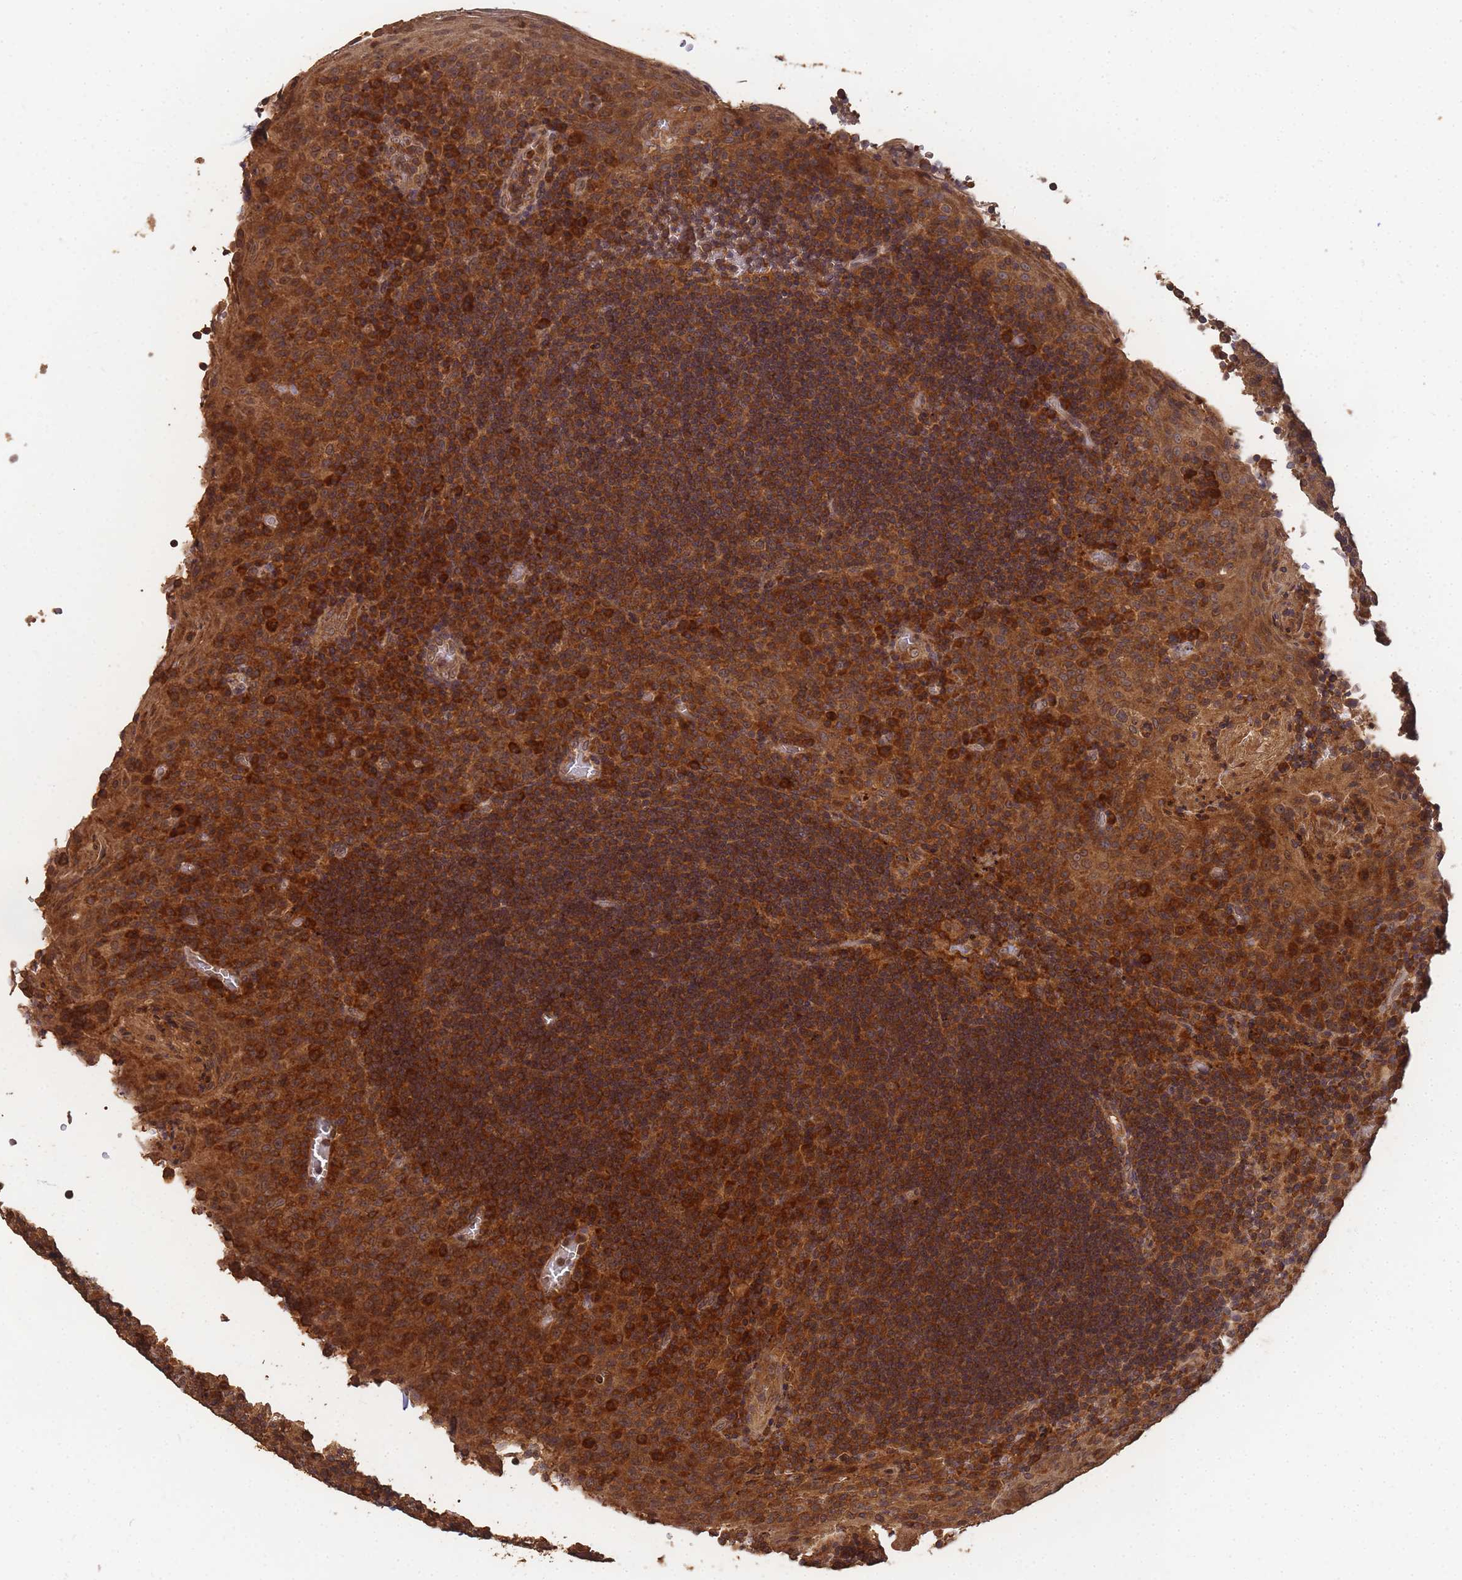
{"staining": {"intensity": "strong", "quantity": ">75%", "location": "cytoplasmic/membranous"}, "tissue": "tonsil", "cell_type": "Germinal center cells", "image_type": "normal", "snomed": [{"axis": "morphology", "description": "Normal tissue, NOS"}, {"axis": "topography", "description": "Tonsil"}], "caption": "Tonsil stained with immunohistochemistry (IHC) demonstrates strong cytoplasmic/membranous staining in approximately >75% of germinal center cells. The staining was performed using DAB, with brown indicating positive protein expression. Nuclei are stained blue with hematoxylin.", "gene": "ALKBH1", "patient": {"sex": "male", "age": 17}}